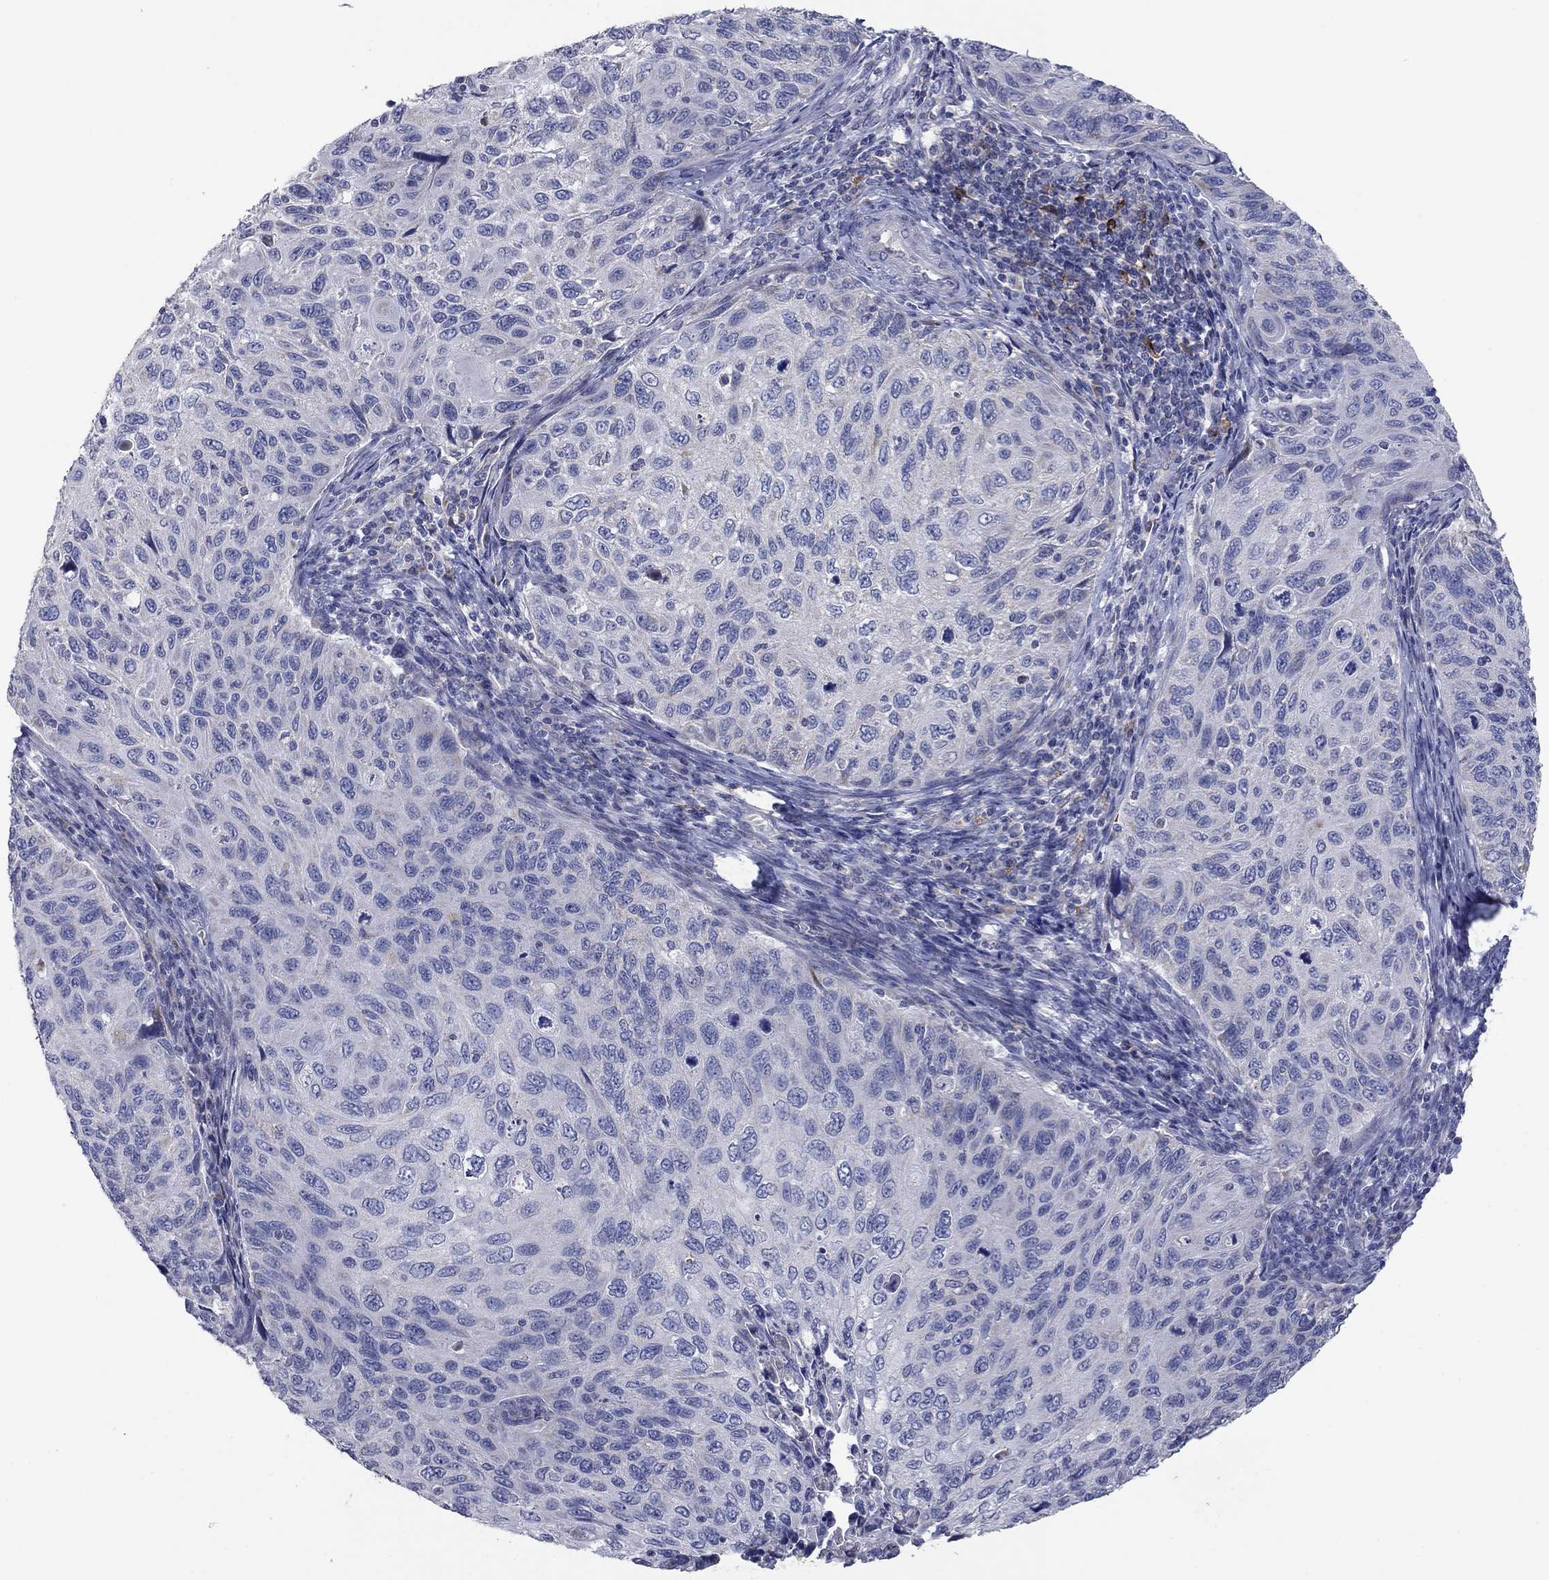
{"staining": {"intensity": "negative", "quantity": "none", "location": "none"}, "tissue": "cervical cancer", "cell_type": "Tumor cells", "image_type": "cancer", "snomed": [{"axis": "morphology", "description": "Squamous cell carcinoma, NOS"}, {"axis": "topography", "description": "Cervix"}], "caption": "High magnification brightfield microscopy of squamous cell carcinoma (cervical) stained with DAB (brown) and counterstained with hematoxylin (blue): tumor cells show no significant expression.", "gene": "PTGDS", "patient": {"sex": "female", "age": 70}}